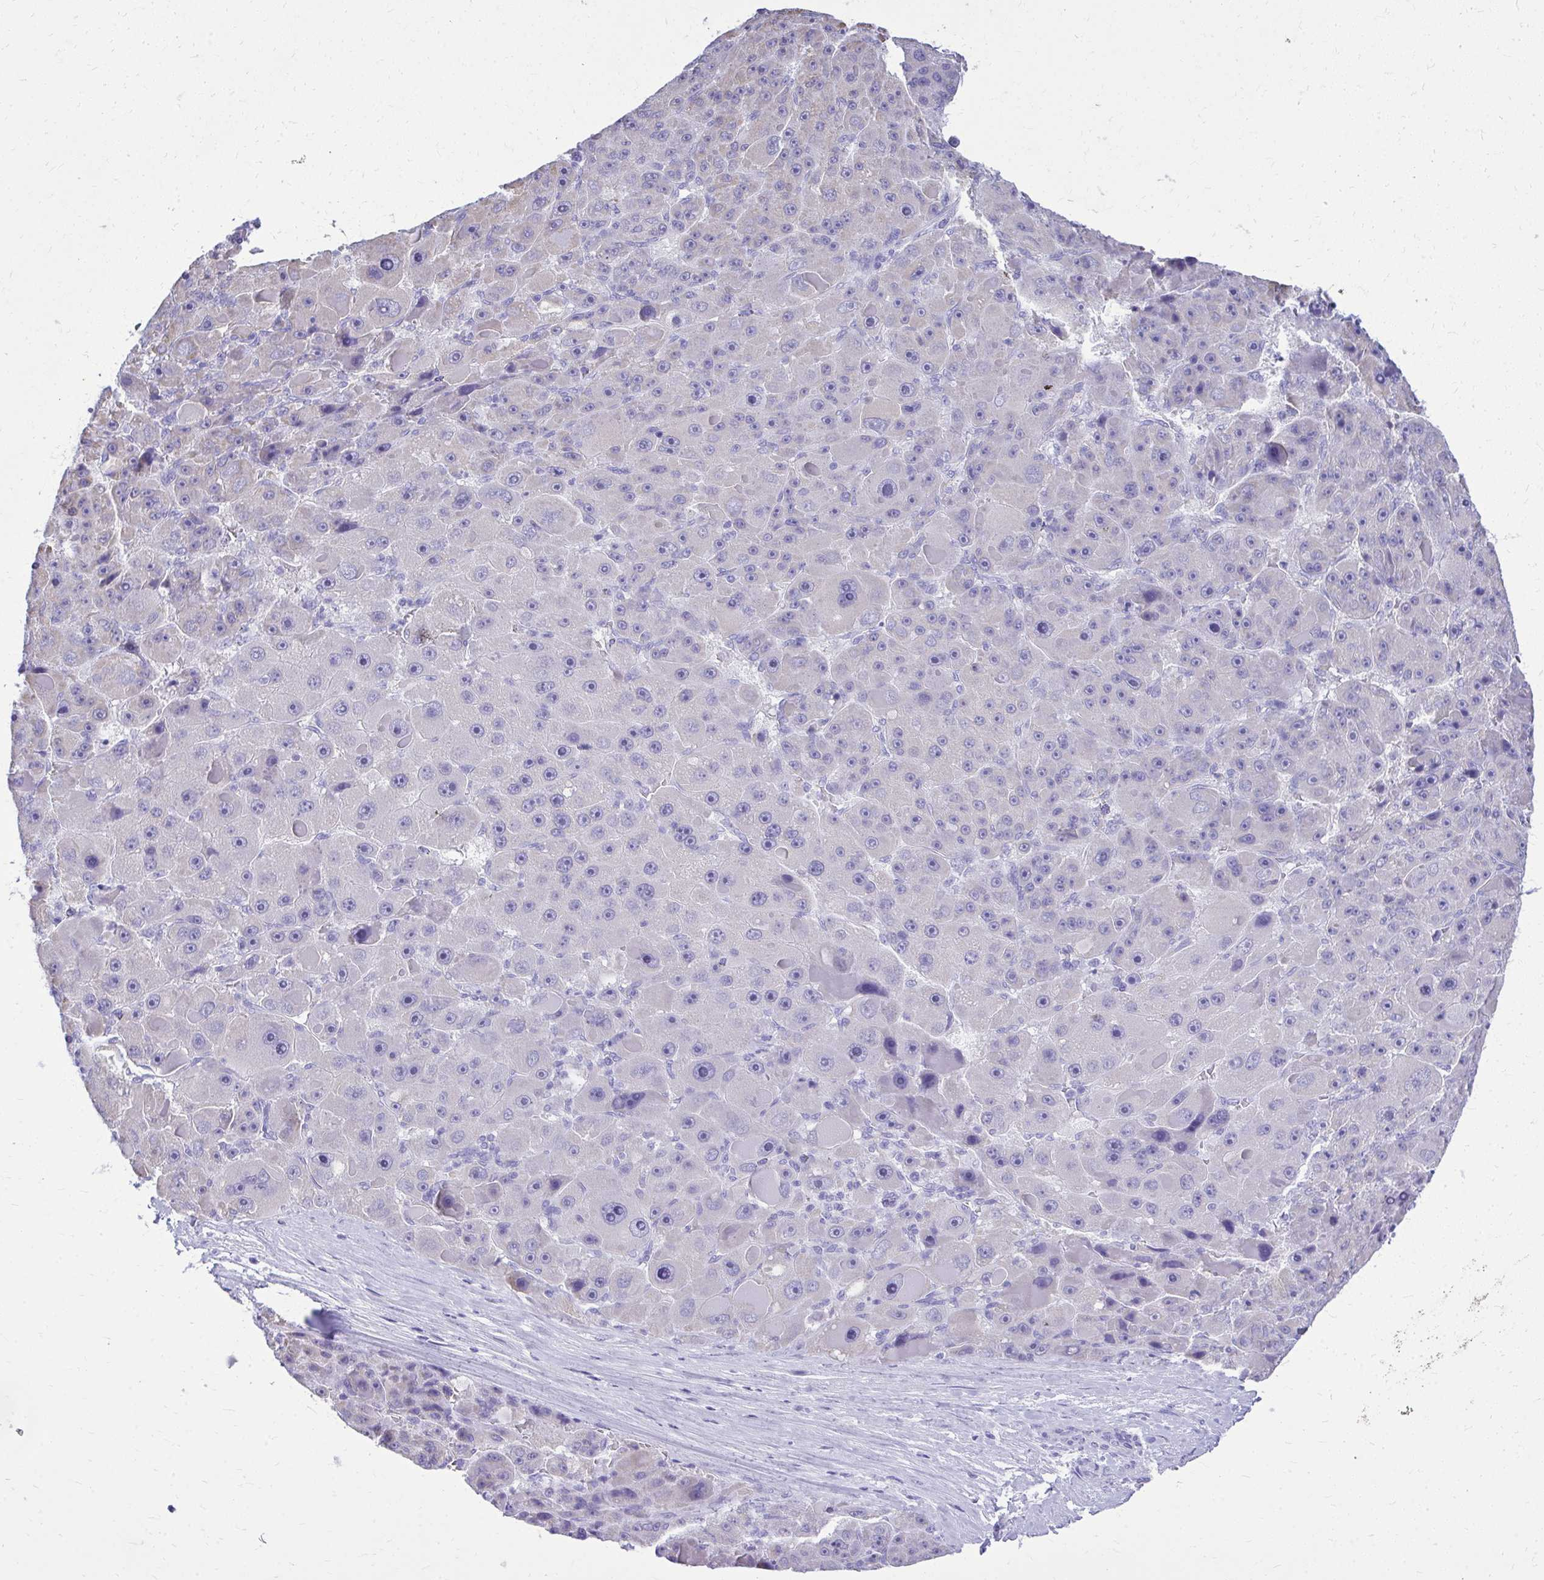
{"staining": {"intensity": "negative", "quantity": "none", "location": "none"}, "tissue": "liver cancer", "cell_type": "Tumor cells", "image_type": "cancer", "snomed": [{"axis": "morphology", "description": "Carcinoma, Hepatocellular, NOS"}, {"axis": "topography", "description": "Liver"}], "caption": "Immunohistochemistry micrograph of neoplastic tissue: liver cancer (hepatocellular carcinoma) stained with DAB shows no significant protein positivity in tumor cells.", "gene": "RALYL", "patient": {"sex": "male", "age": 76}}